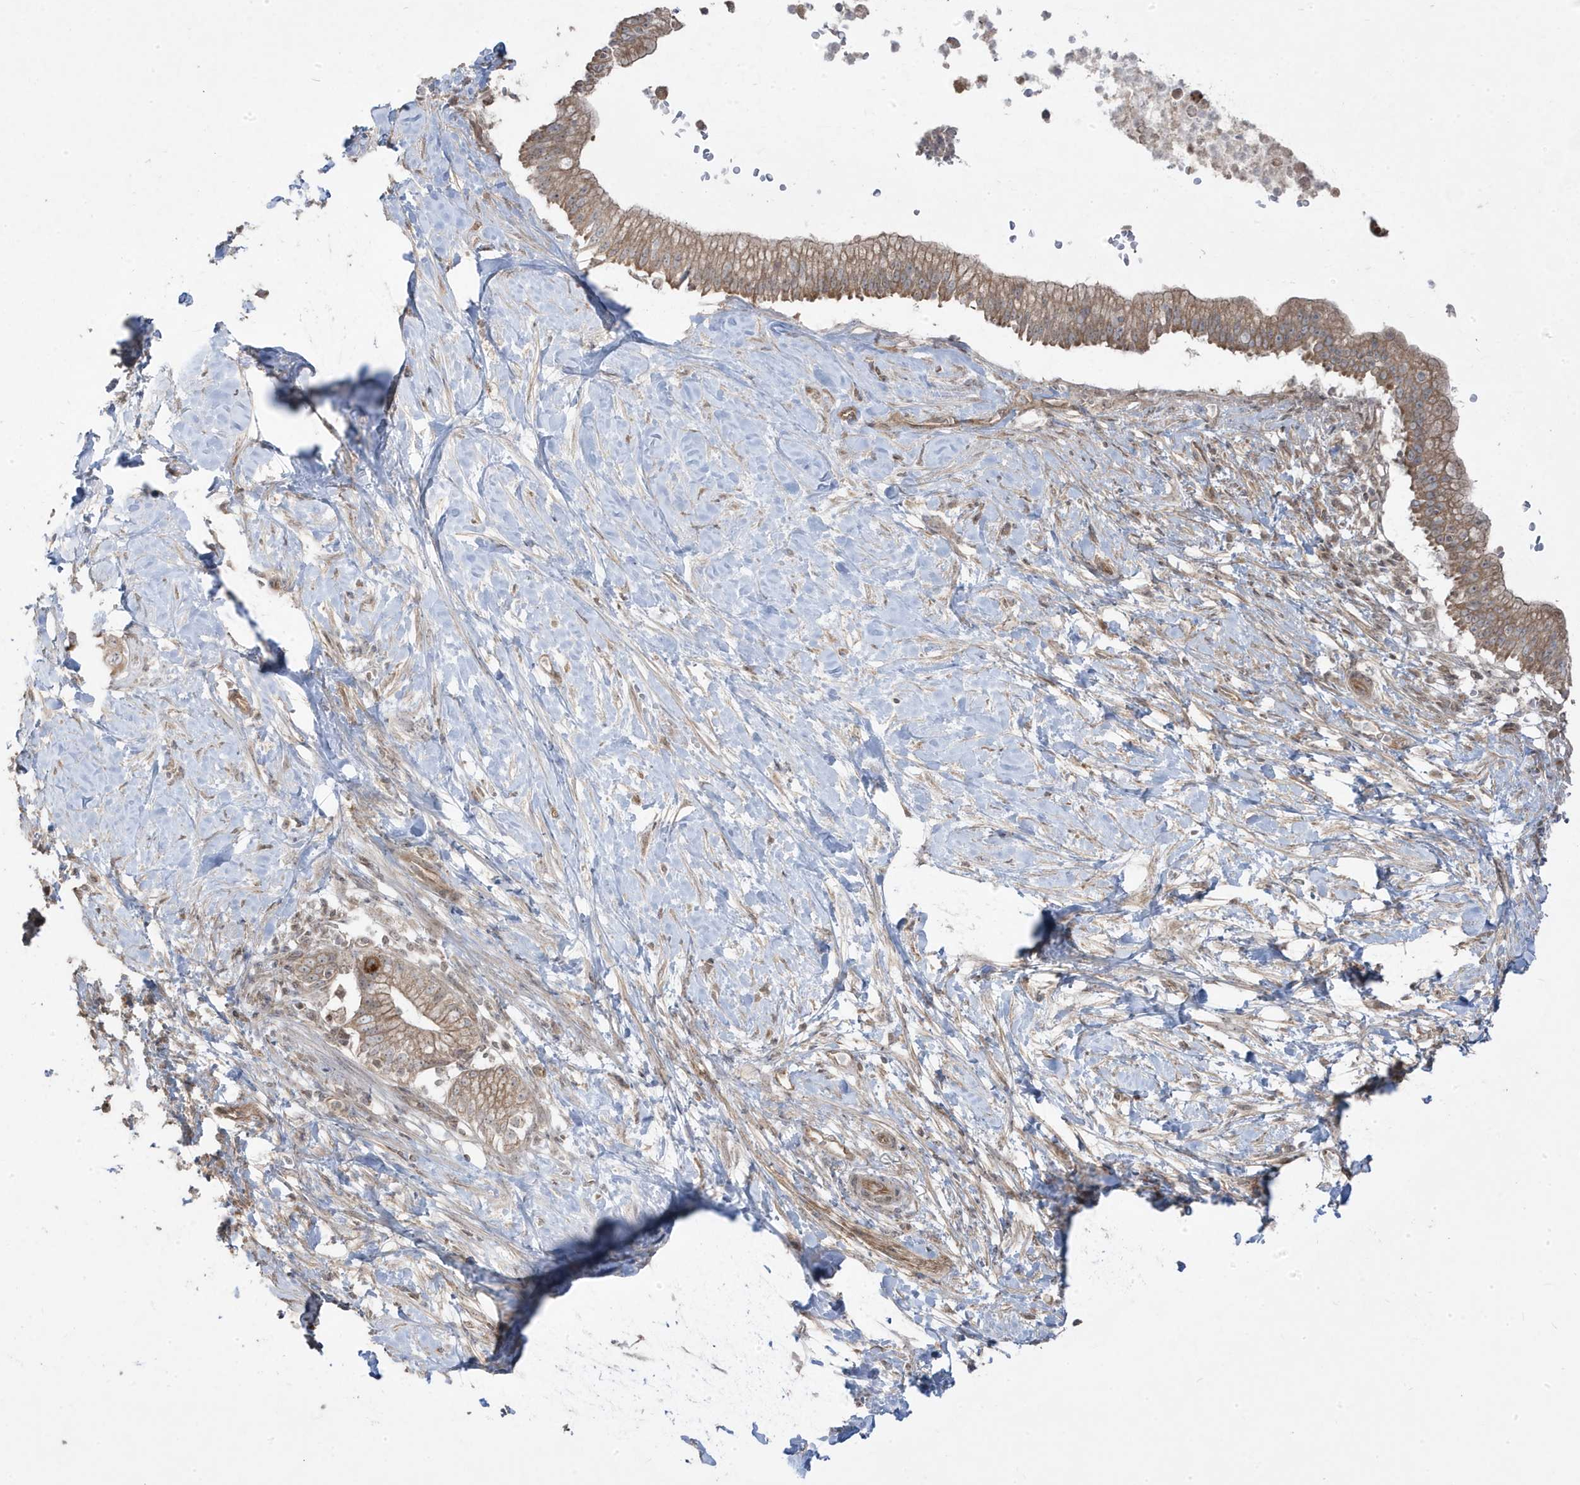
{"staining": {"intensity": "moderate", "quantity": ">75%", "location": "cytoplasmic/membranous"}, "tissue": "pancreatic cancer", "cell_type": "Tumor cells", "image_type": "cancer", "snomed": [{"axis": "morphology", "description": "Adenocarcinoma, NOS"}, {"axis": "topography", "description": "Pancreas"}], "caption": "This histopathology image exhibits immunohistochemistry (IHC) staining of human pancreatic cancer (adenocarcinoma), with medium moderate cytoplasmic/membranous positivity in about >75% of tumor cells.", "gene": "DNAJC12", "patient": {"sex": "male", "age": 68}}